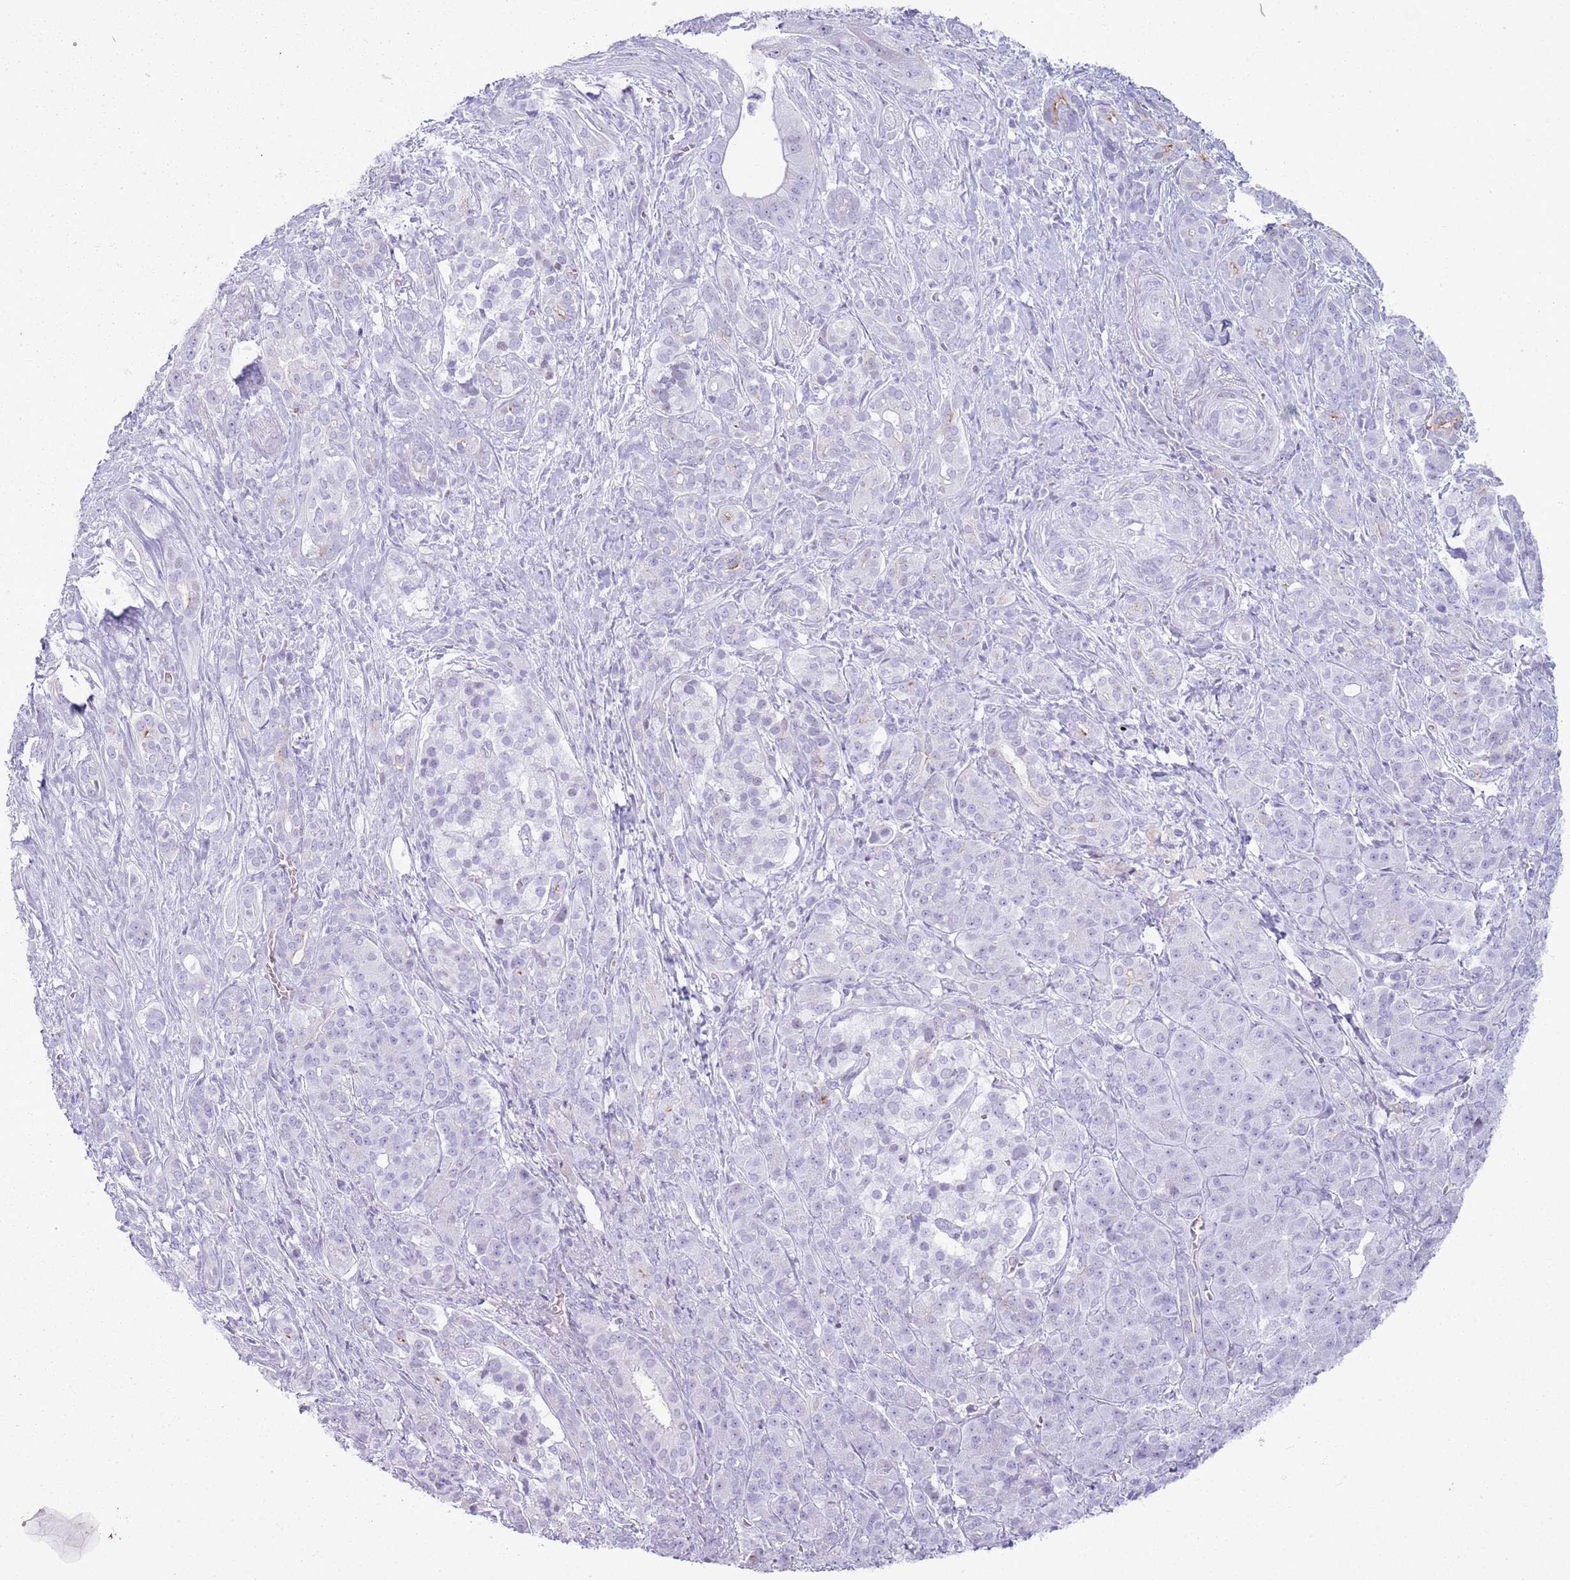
{"staining": {"intensity": "negative", "quantity": "none", "location": "none"}, "tissue": "pancreatic cancer", "cell_type": "Tumor cells", "image_type": "cancer", "snomed": [{"axis": "morphology", "description": "Adenocarcinoma, NOS"}, {"axis": "topography", "description": "Pancreas"}], "caption": "Adenocarcinoma (pancreatic) was stained to show a protein in brown. There is no significant positivity in tumor cells.", "gene": "ASIP", "patient": {"sex": "male", "age": 57}}